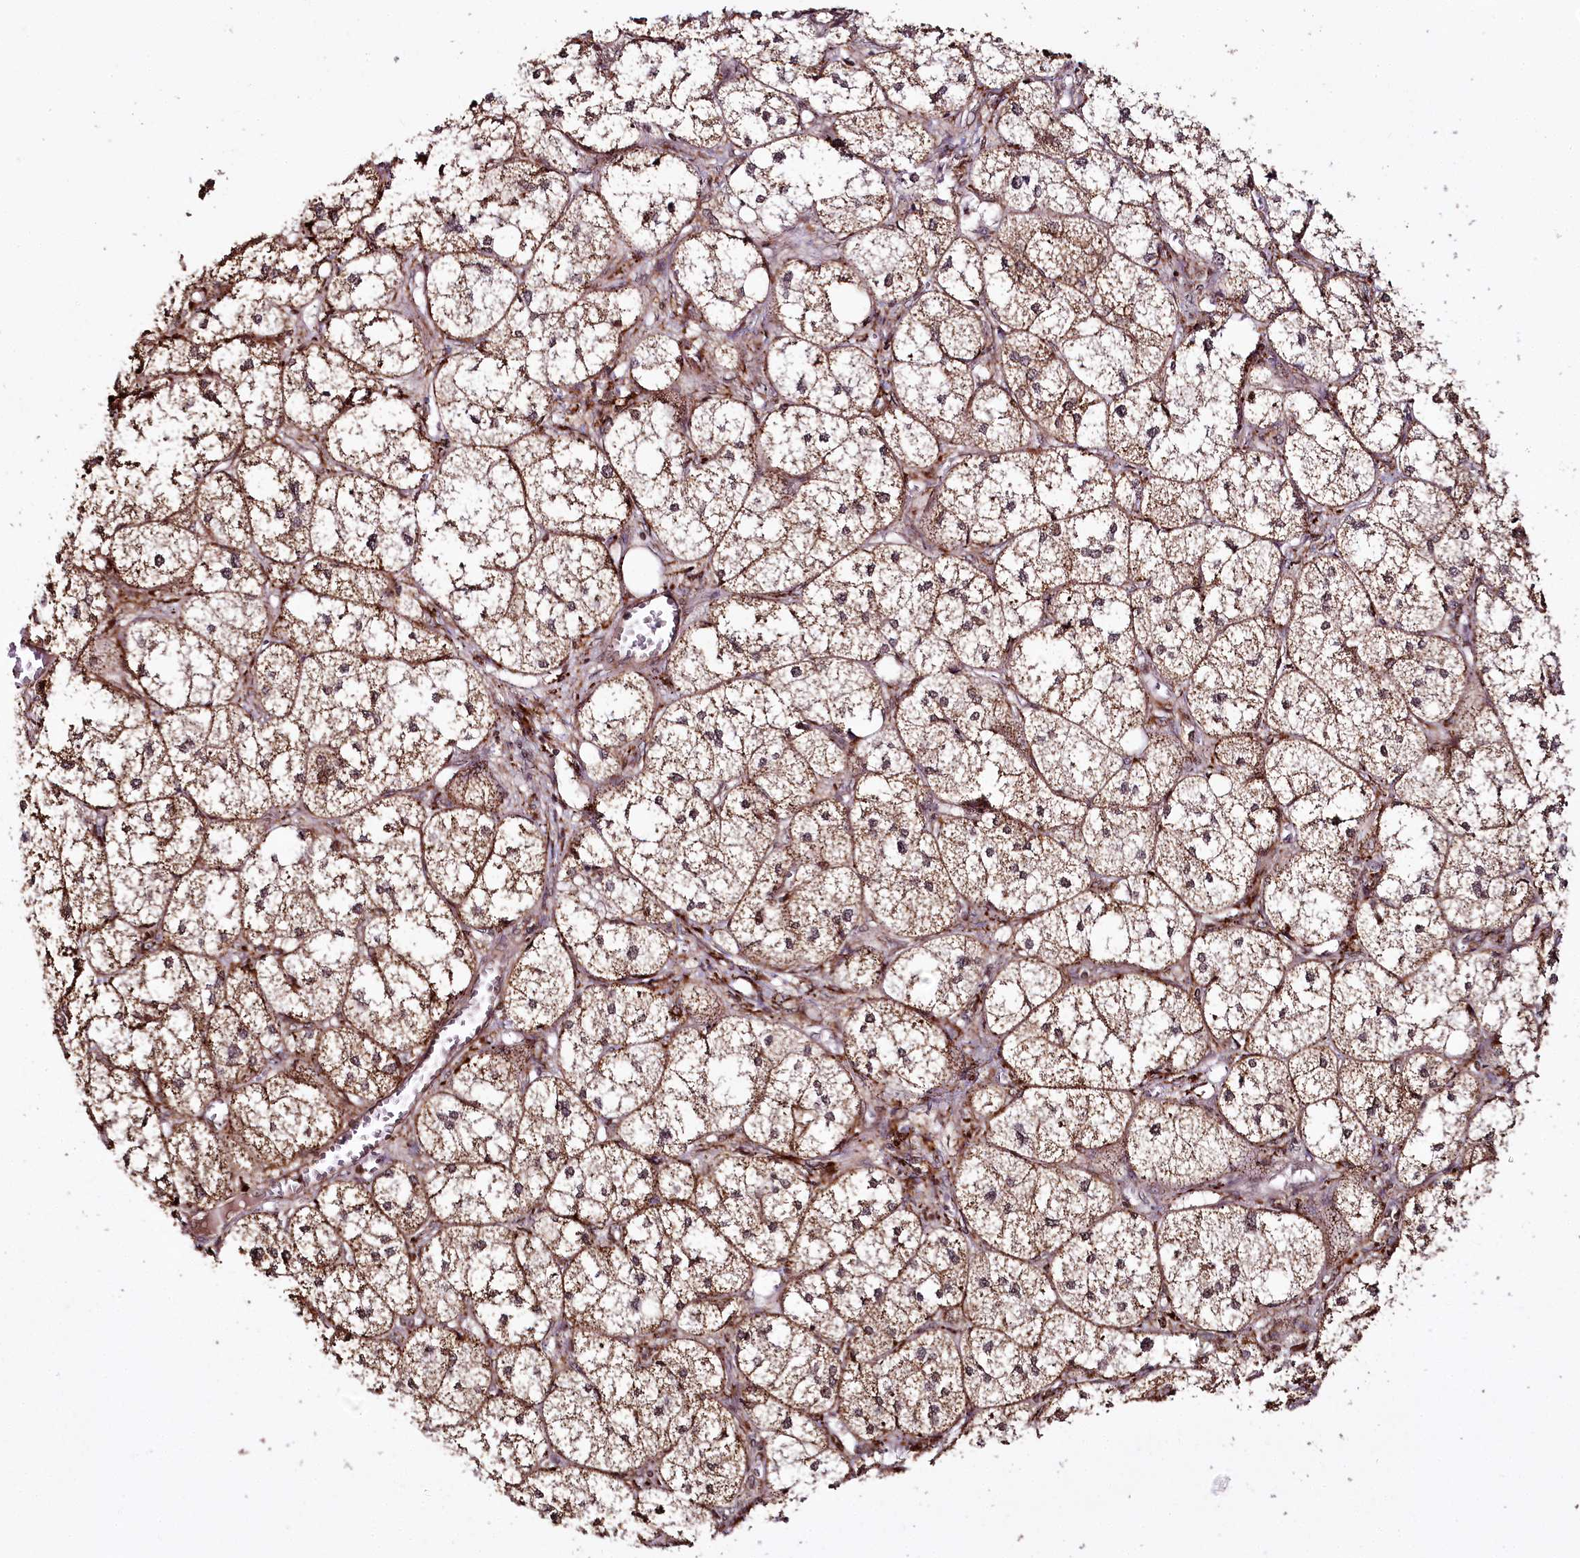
{"staining": {"intensity": "strong", "quantity": ">75%", "location": "cytoplasmic/membranous"}, "tissue": "adrenal gland", "cell_type": "Glandular cells", "image_type": "normal", "snomed": [{"axis": "morphology", "description": "Normal tissue, NOS"}, {"axis": "topography", "description": "Adrenal gland"}], "caption": "IHC micrograph of benign adrenal gland: human adrenal gland stained using immunohistochemistry (IHC) reveals high levels of strong protein expression localized specifically in the cytoplasmic/membranous of glandular cells, appearing as a cytoplasmic/membranous brown color.", "gene": "HOXC8", "patient": {"sex": "female", "age": 61}}